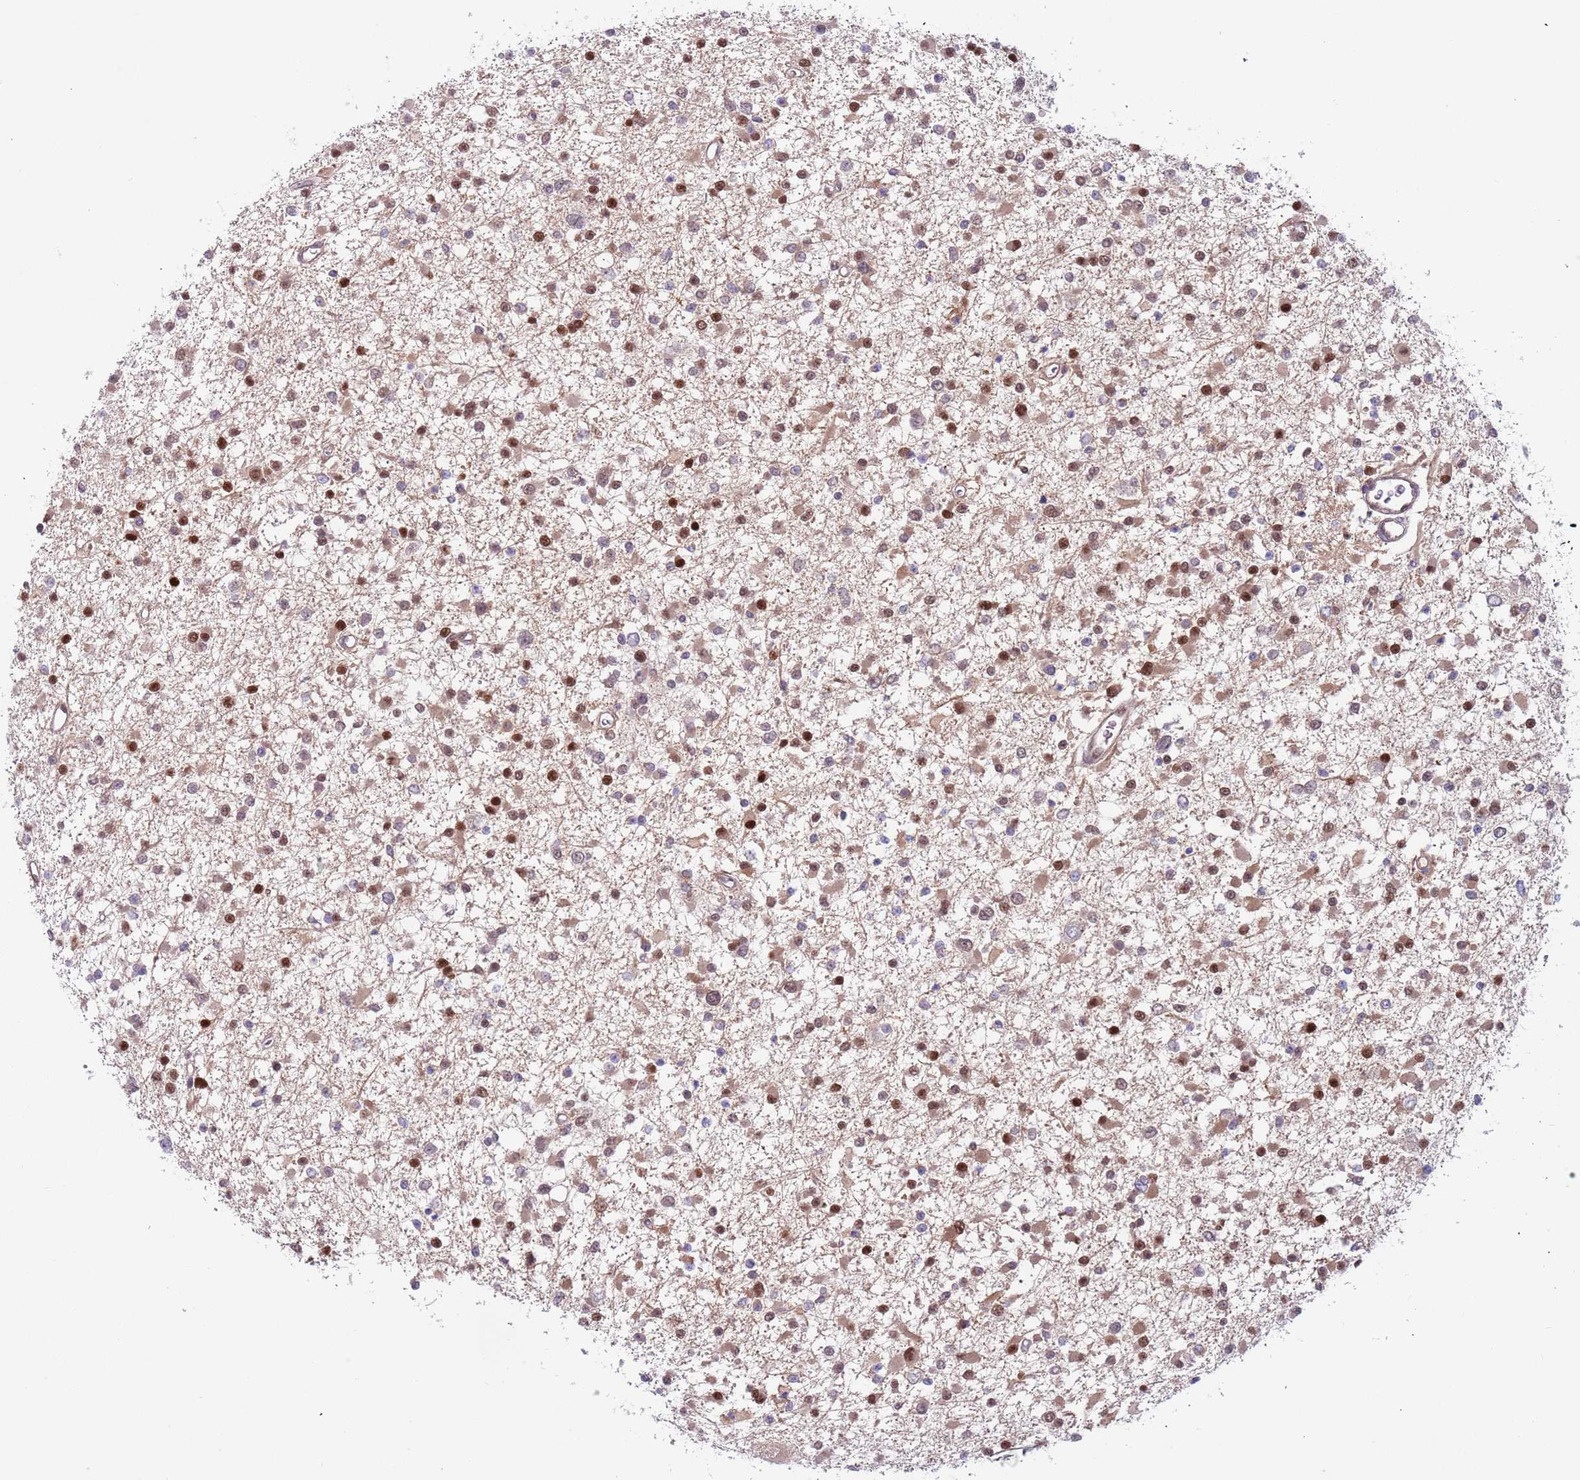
{"staining": {"intensity": "strong", "quantity": "25%-75%", "location": "nuclear"}, "tissue": "glioma", "cell_type": "Tumor cells", "image_type": "cancer", "snomed": [{"axis": "morphology", "description": "Glioma, malignant, Low grade"}, {"axis": "topography", "description": "Brain"}], "caption": "Malignant glioma (low-grade) stained for a protein demonstrates strong nuclear positivity in tumor cells.", "gene": "RMND5B", "patient": {"sex": "female", "age": 22}}